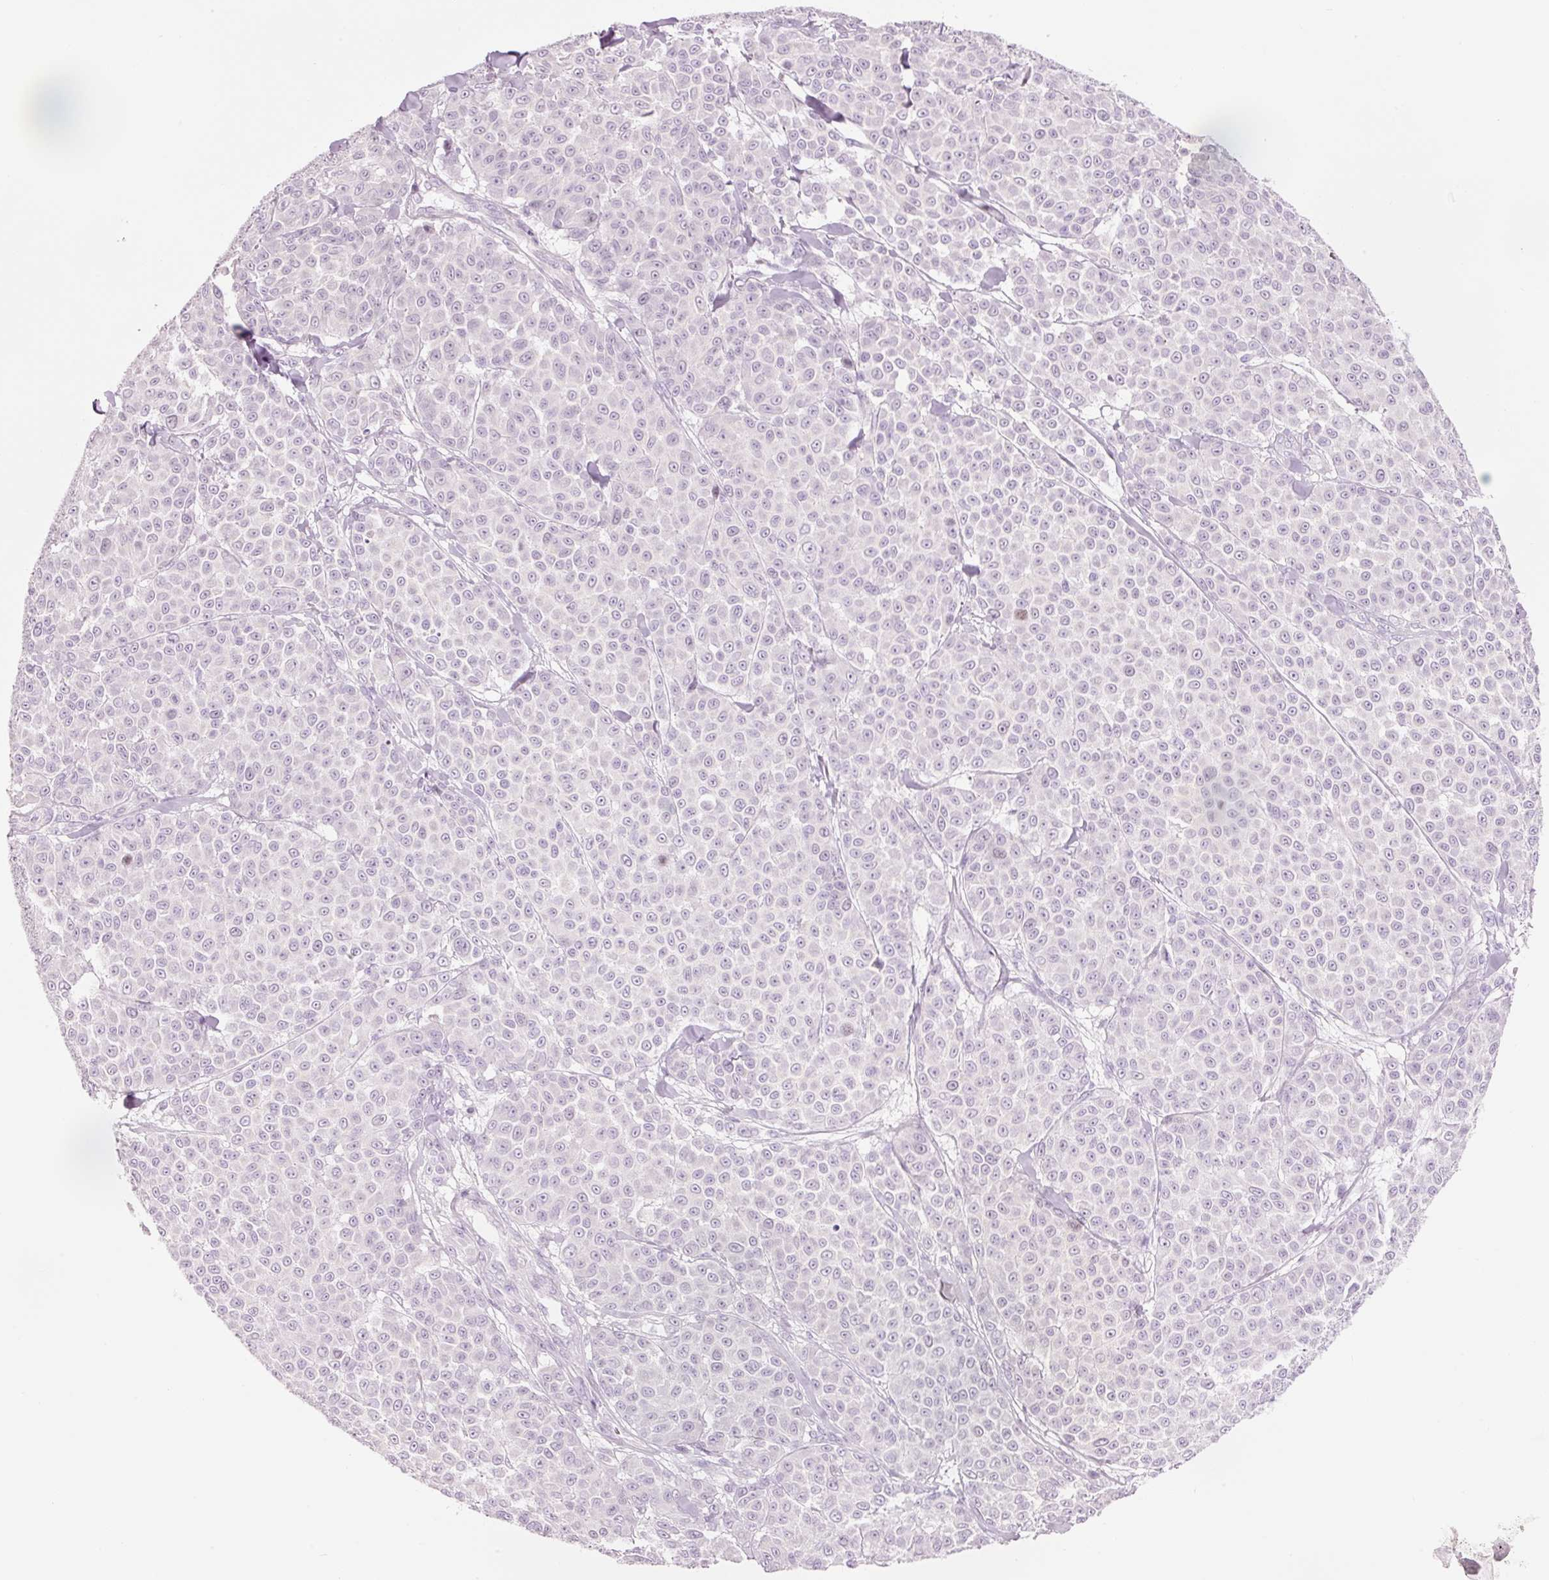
{"staining": {"intensity": "negative", "quantity": "none", "location": "none"}, "tissue": "melanoma", "cell_type": "Tumor cells", "image_type": "cancer", "snomed": [{"axis": "morphology", "description": "Malignant melanoma, NOS"}, {"axis": "topography", "description": "Skin"}], "caption": "Tumor cells show no significant protein staining in melanoma.", "gene": "DHRS11", "patient": {"sex": "male", "age": 46}}